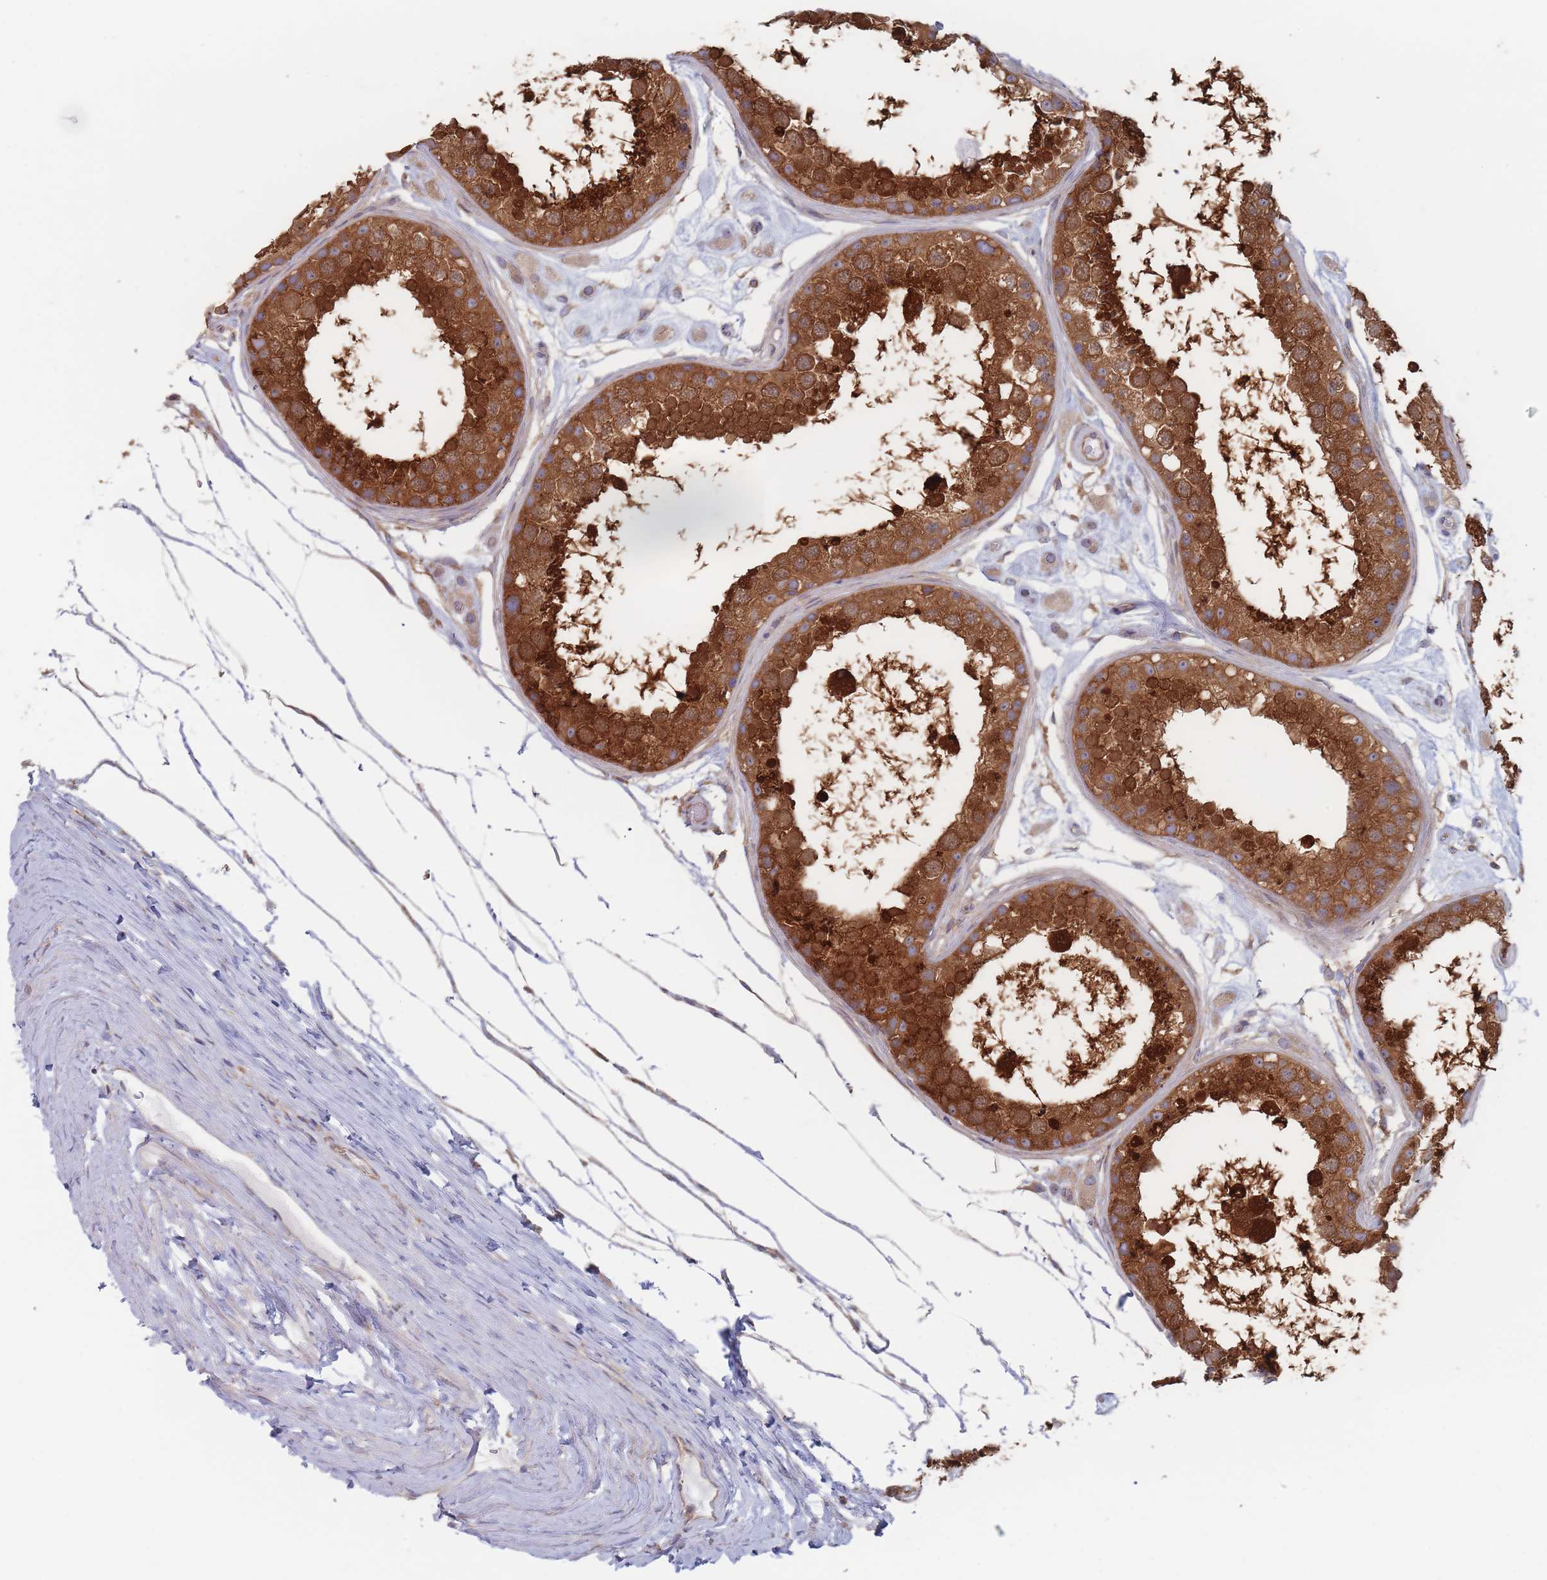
{"staining": {"intensity": "strong", "quantity": ">75%", "location": "cytoplasmic/membranous"}, "tissue": "testis", "cell_type": "Cells in seminiferous ducts", "image_type": "normal", "snomed": [{"axis": "morphology", "description": "Normal tissue, NOS"}, {"axis": "topography", "description": "Testis"}], "caption": "The image displays staining of benign testis, revealing strong cytoplasmic/membranous protein staining (brown color) within cells in seminiferous ducts. Ihc stains the protein of interest in brown and the nuclei are stained blue.", "gene": "EFCC1", "patient": {"sex": "male", "age": 25}}